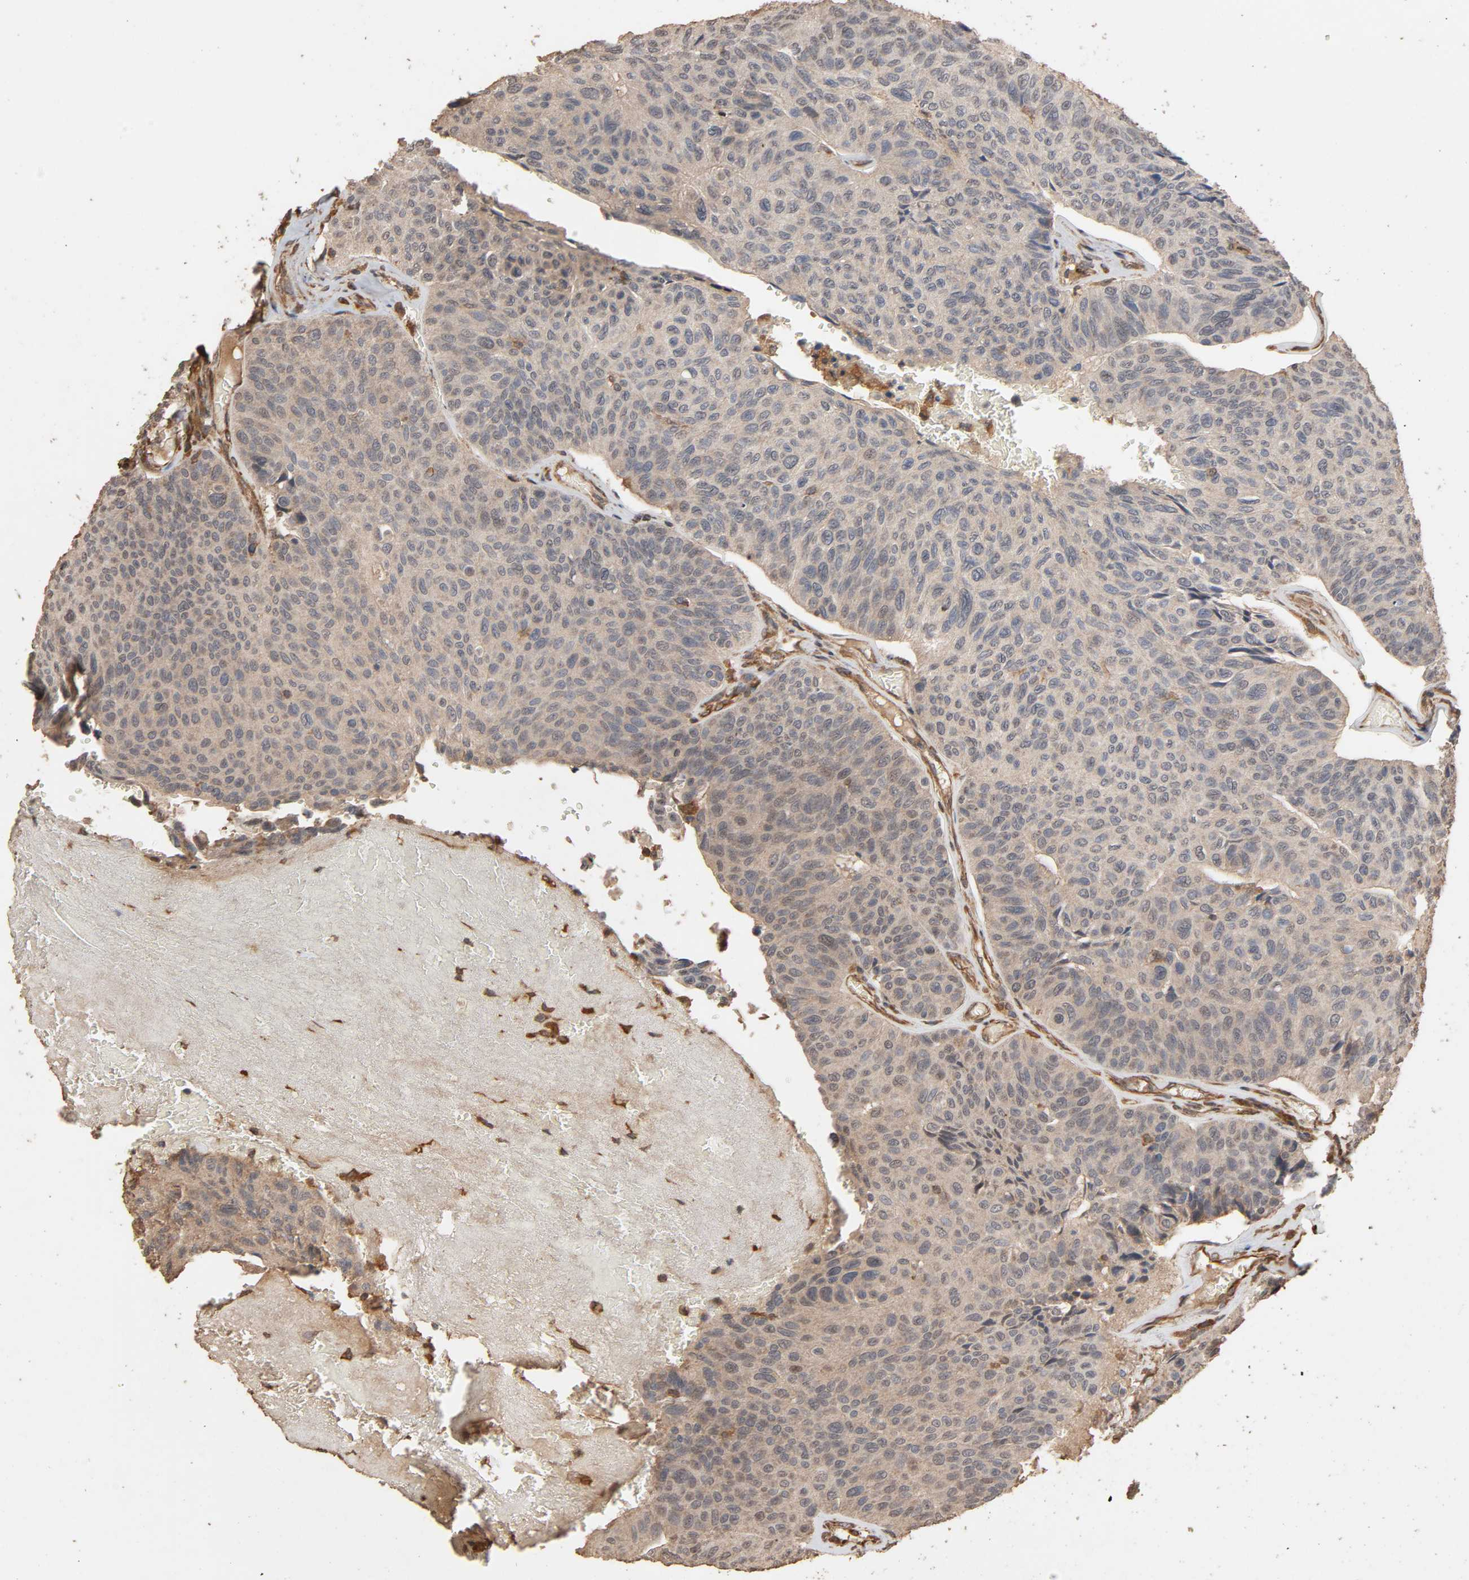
{"staining": {"intensity": "weak", "quantity": ">75%", "location": "cytoplasmic/membranous"}, "tissue": "urothelial cancer", "cell_type": "Tumor cells", "image_type": "cancer", "snomed": [{"axis": "morphology", "description": "Urothelial carcinoma, High grade"}, {"axis": "topography", "description": "Urinary bladder"}], "caption": "Human high-grade urothelial carcinoma stained for a protein (brown) exhibits weak cytoplasmic/membranous positive staining in approximately >75% of tumor cells.", "gene": "RPS6KA6", "patient": {"sex": "male", "age": 66}}